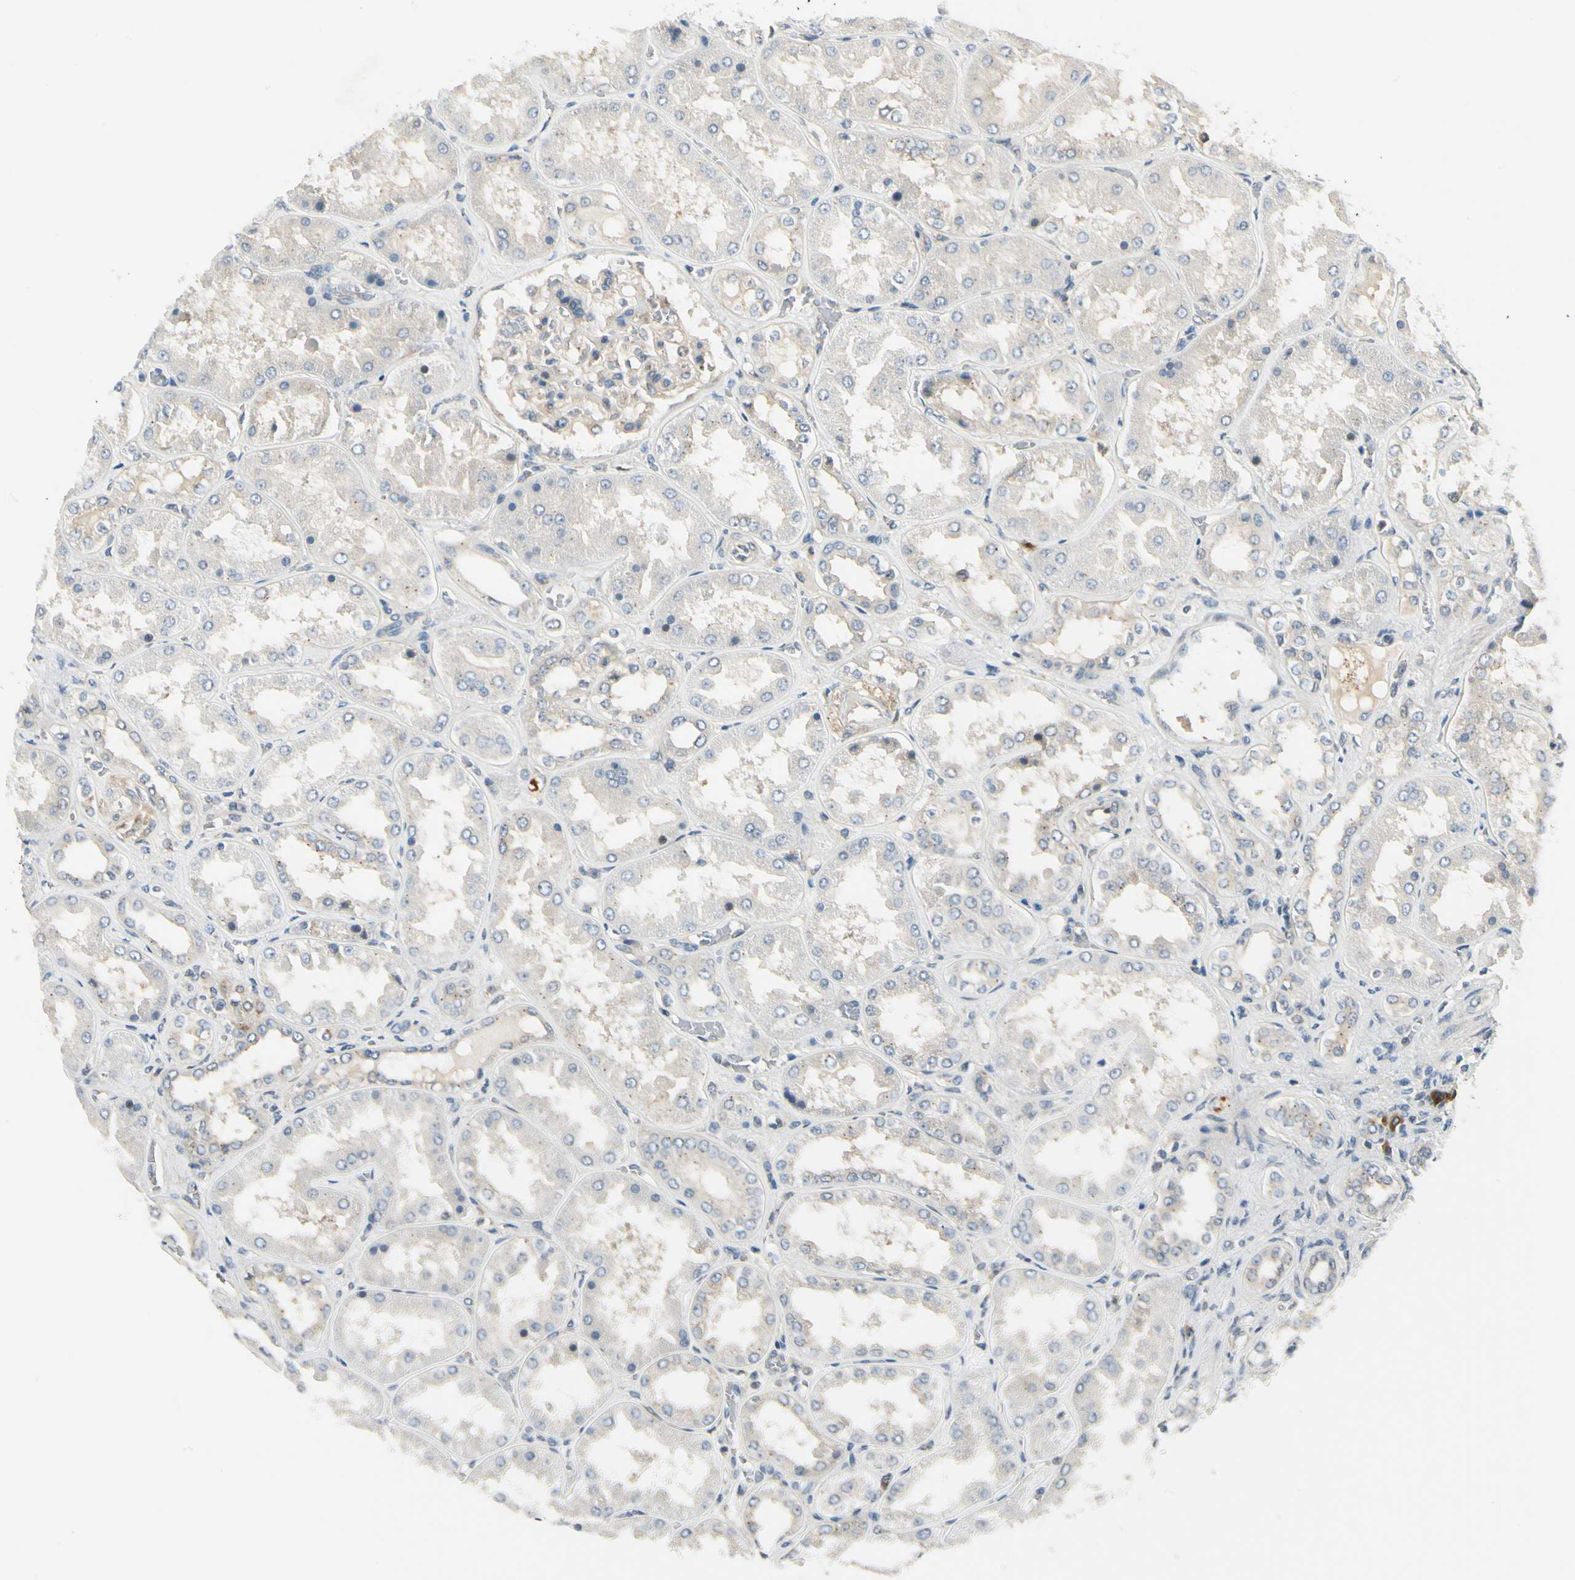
{"staining": {"intensity": "weak", "quantity": ">75%", "location": "cytoplasmic/membranous"}, "tissue": "kidney", "cell_type": "Cells in glomeruli", "image_type": "normal", "snomed": [{"axis": "morphology", "description": "Normal tissue, NOS"}, {"axis": "topography", "description": "Kidney"}], "caption": "High-power microscopy captured an immunohistochemistry photomicrograph of normal kidney, revealing weak cytoplasmic/membranous positivity in approximately >75% of cells in glomeruli. (Stains: DAB in brown, nuclei in blue, Microscopy: brightfield microscopy at high magnification).", "gene": "MANSC1", "patient": {"sex": "female", "age": 56}}